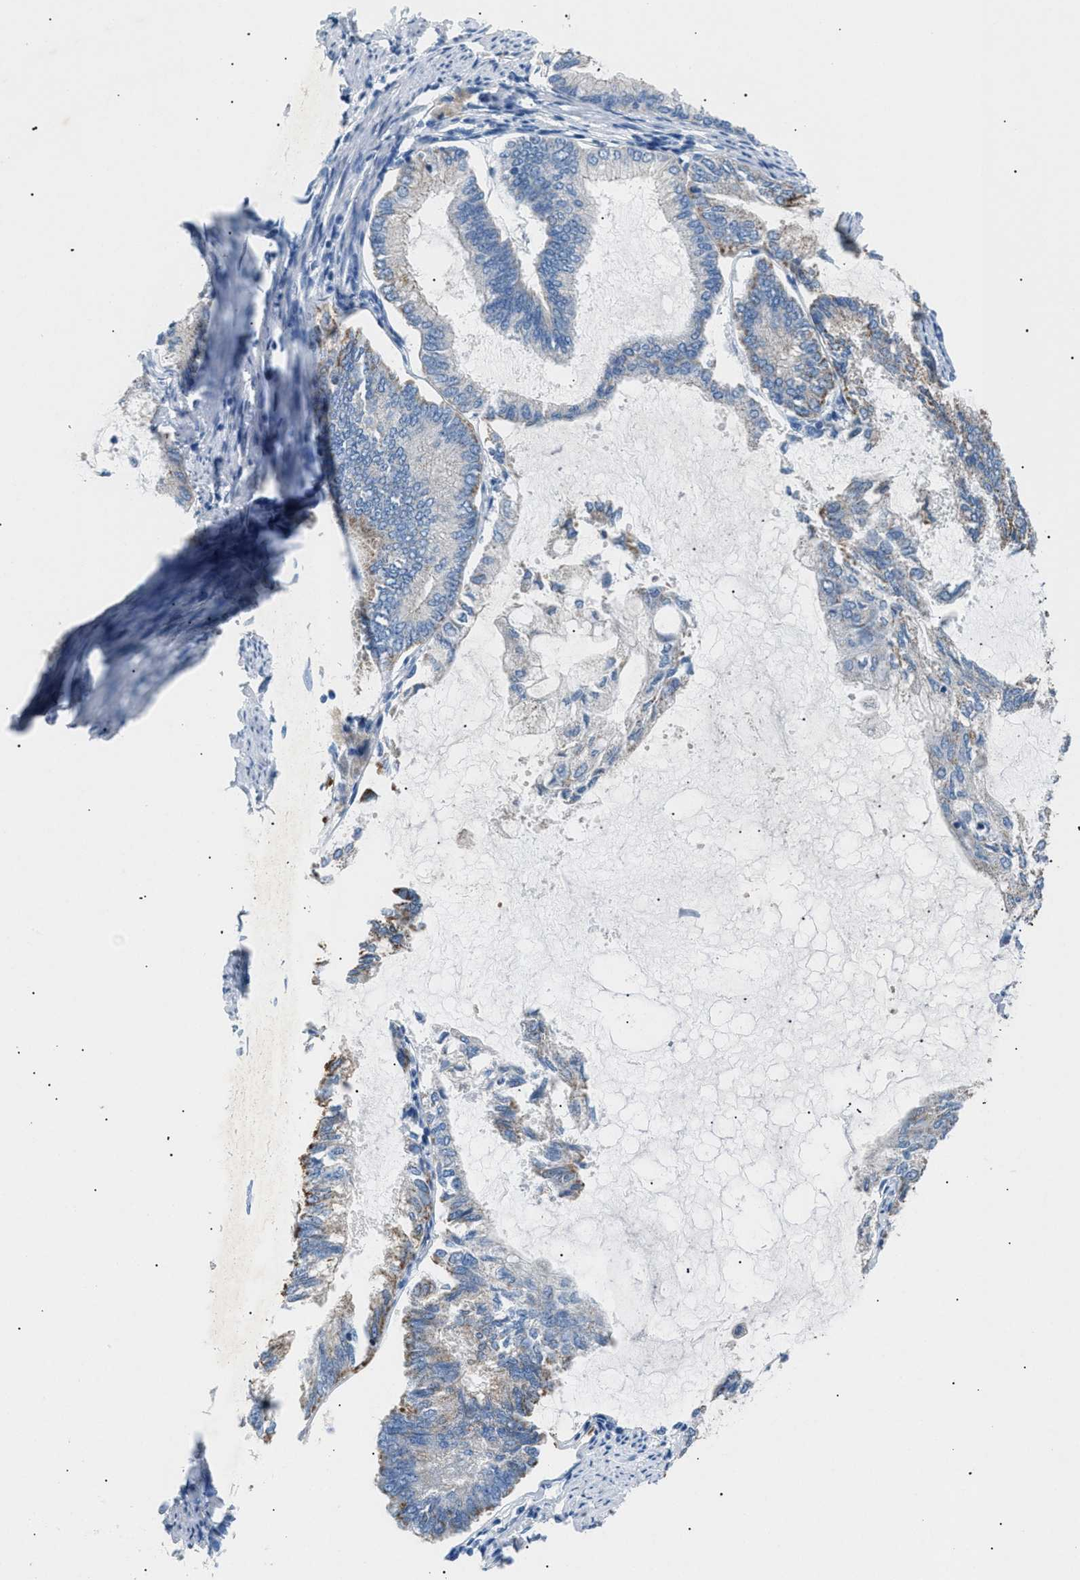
{"staining": {"intensity": "weak", "quantity": "<25%", "location": "cytoplasmic/membranous"}, "tissue": "endometrial cancer", "cell_type": "Tumor cells", "image_type": "cancer", "snomed": [{"axis": "morphology", "description": "Adenocarcinoma, NOS"}, {"axis": "topography", "description": "Endometrium"}], "caption": "Tumor cells show no significant expression in endometrial cancer (adenocarcinoma).", "gene": "ILDR1", "patient": {"sex": "female", "age": 86}}